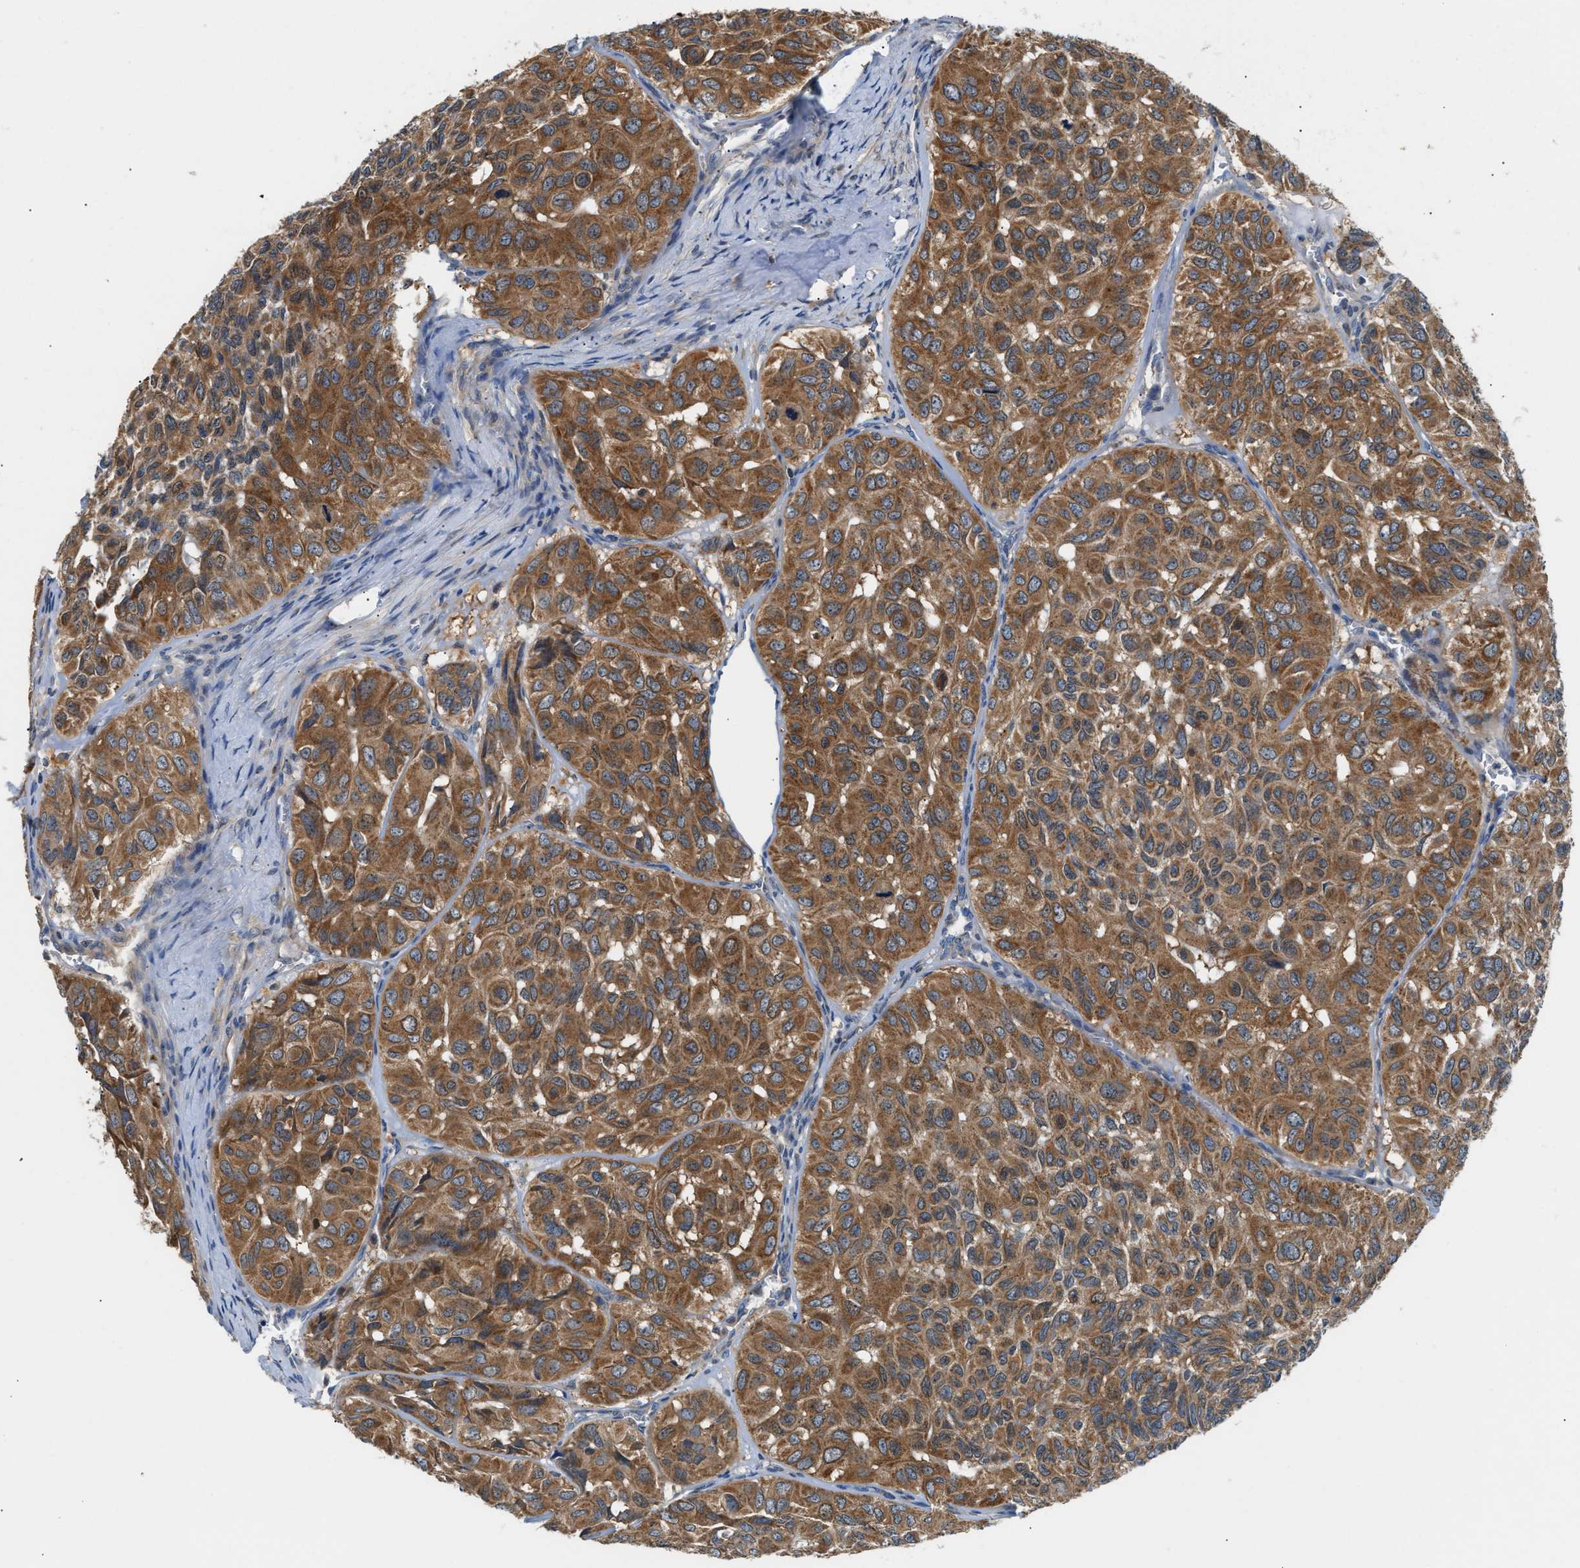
{"staining": {"intensity": "moderate", "quantity": ">75%", "location": "cytoplasmic/membranous"}, "tissue": "head and neck cancer", "cell_type": "Tumor cells", "image_type": "cancer", "snomed": [{"axis": "morphology", "description": "Adenocarcinoma, NOS"}, {"axis": "topography", "description": "Salivary gland, NOS"}, {"axis": "topography", "description": "Head-Neck"}], "caption": "Head and neck cancer (adenocarcinoma) was stained to show a protein in brown. There is medium levels of moderate cytoplasmic/membranous positivity in about >75% of tumor cells. The protein of interest is shown in brown color, while the nuclei are stained blue.", "gene": "CCM2", "patient": {"sex": "female", "age": 76}}